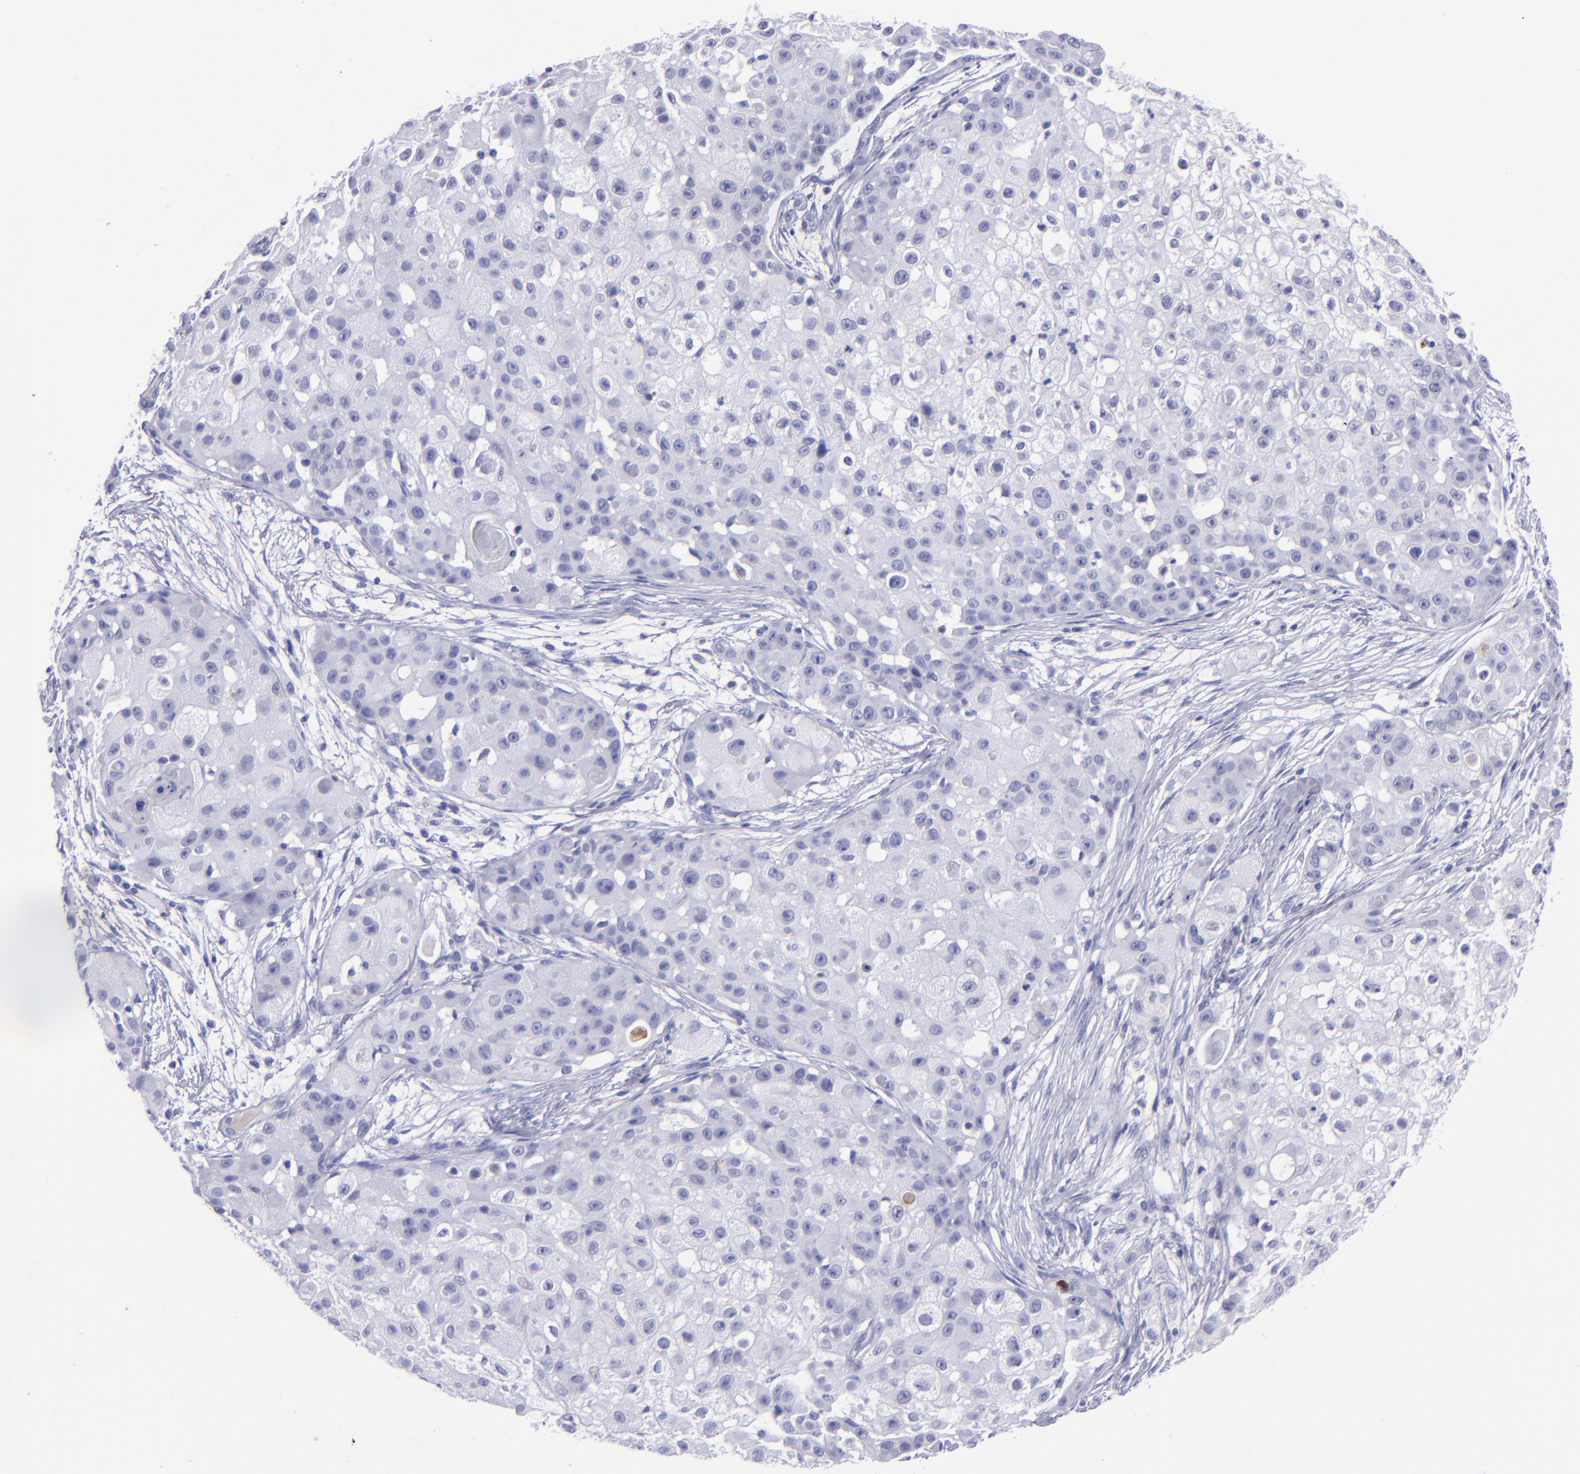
{"staining": {"intensity": "negative", "quantity": "none", "location": "none"}, "tissue": "skin cancer", "cell_type": "Tumor cells", "image_type": "cancer", "snomed": [{"axis": "morphology", "description": "Squamous cell carcinoma, NOS"}, {"axis": "topography", "description": "Skin"}], "caption": "This photomicrograph is of skin cancer stained with immunohistochemistry to label a protein in brown with the nuclei are counter-stained blue. There is no positivity in tumor cells.", "gene": "CD37", "patient": {"sex": "female", "age": 57}}